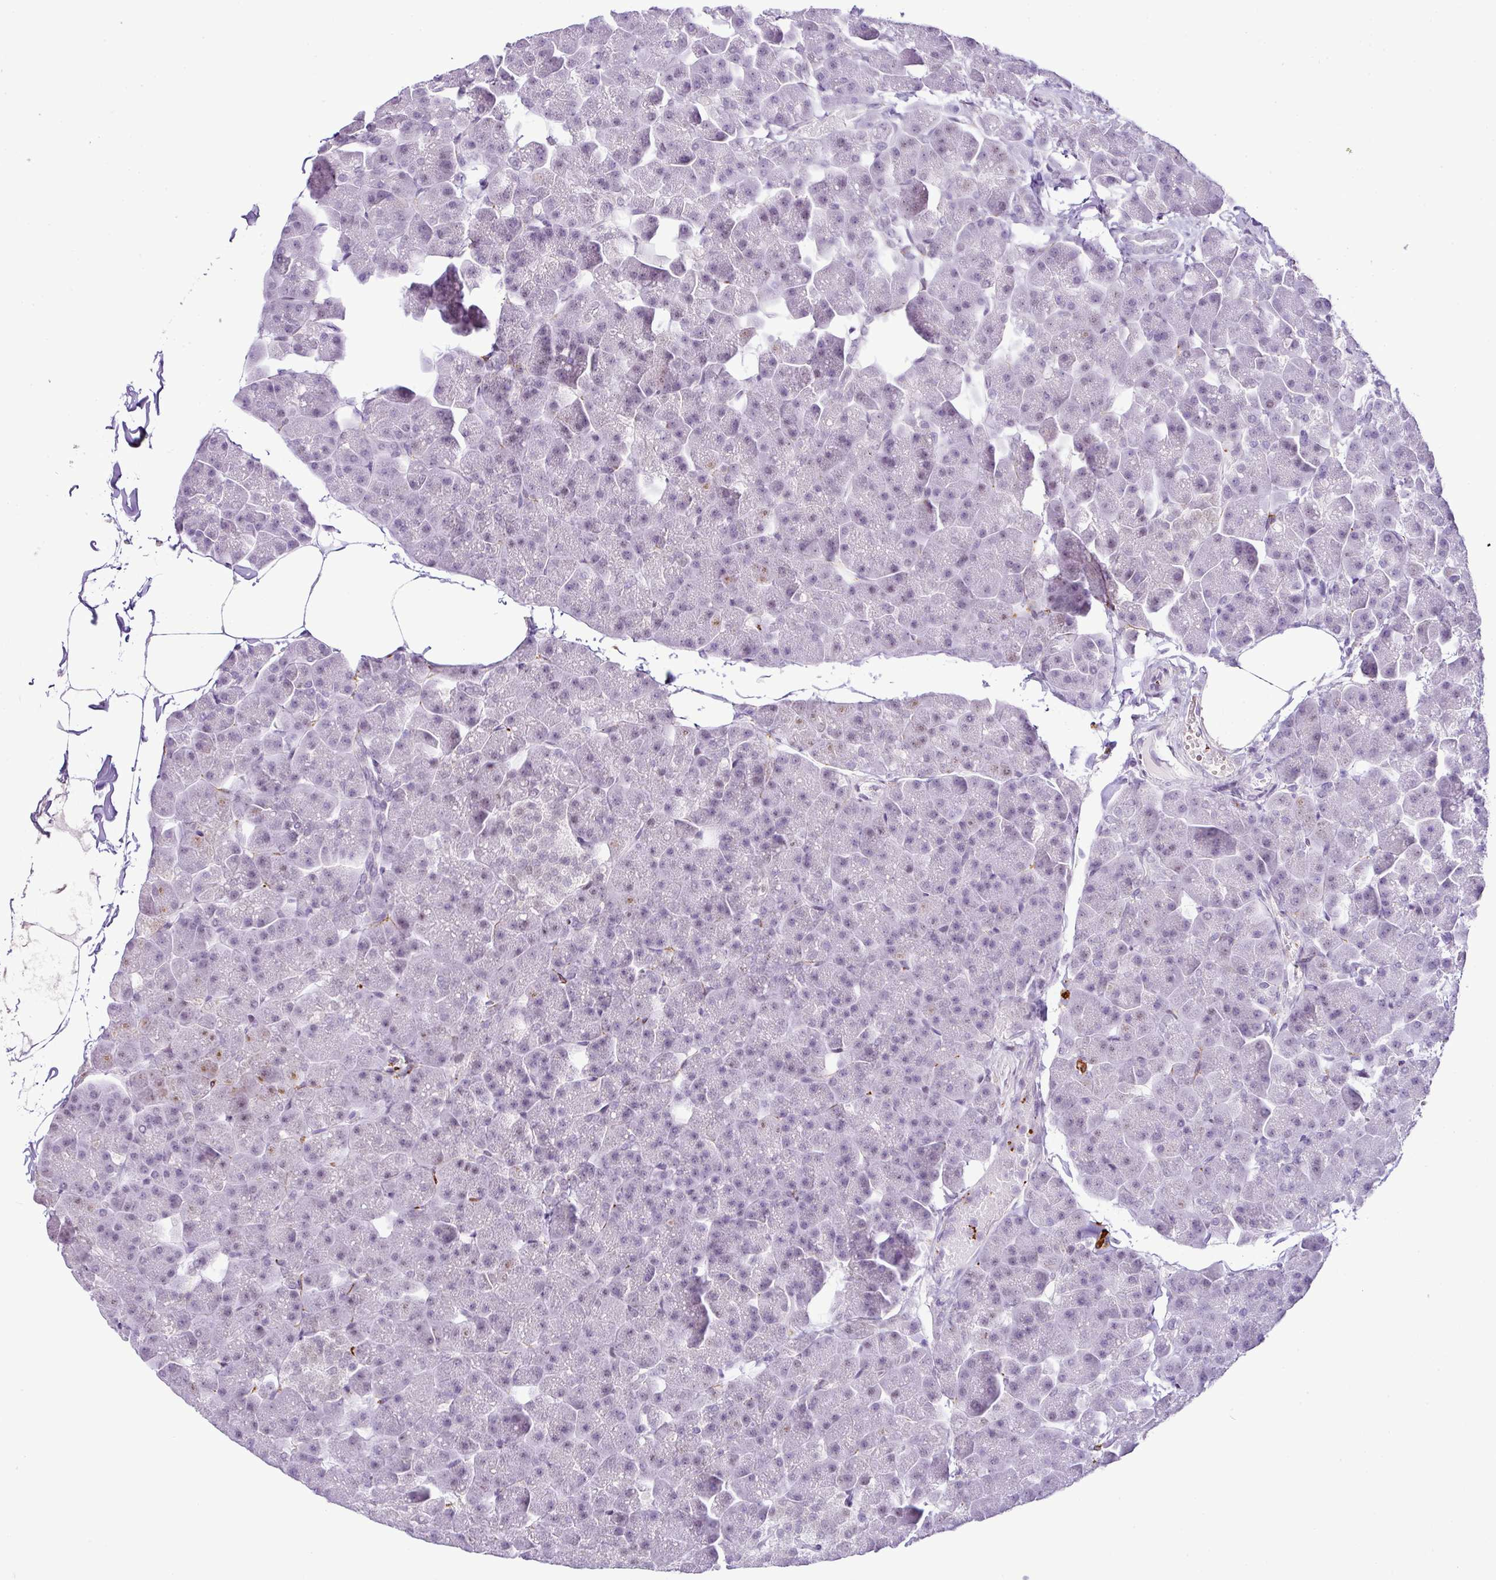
{"staining": {"intensity": "negative", "quantity": "none", "location": "none"}, "tissue": "pancreas", "cell_type": "Exocrine glandular cells", "image_type": "normal", "snomed": [{"axis": "morphology", "description": "Normal tissue, NOS"}, {"axis": "topography", "description": "Pancreas"}], "caption": "The histopathology image demonstrates no staining of exocrine glandular cells in unremarkable pancreas.", "gene": "CMTM5", "patient": {"sex": "male", "age": 35}}